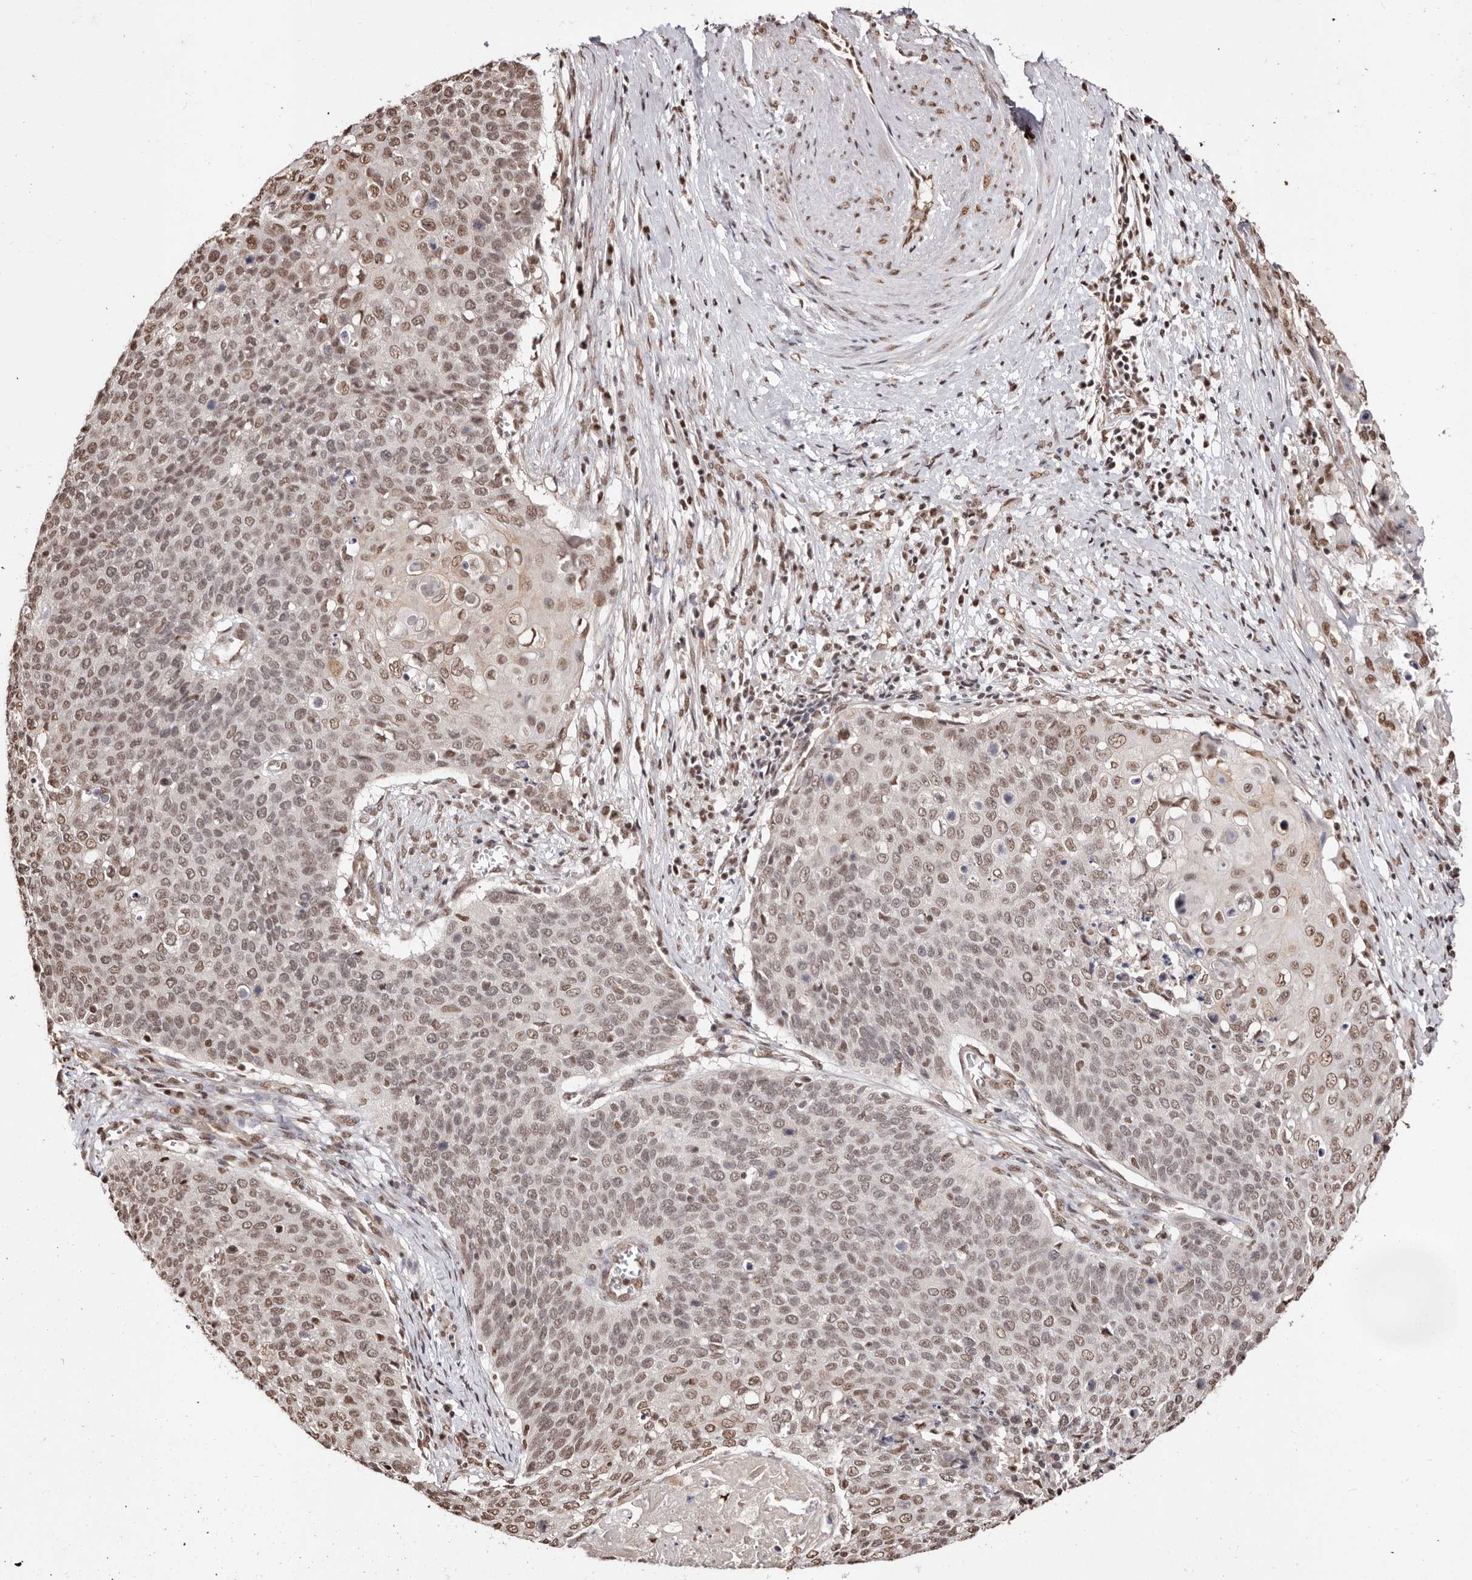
{"staining": {"intensity": "moderate", "quantity": ">75%", "location": "nuclear"}, "tissue": "cervical cancer", "cell_type": "Tumor cells", "image_type": "cancer", "snomed": [{"axis": "morphology", "description": "Squamous cell carcinoma, NOS"}, {"axis": "topography", "description": "Cervix"}], "caption": "A brown stain highlights moderate nuclear positivity of a protein in cervical cancer tumor cells.", "gene": "BICRAL", "patient": {"sex": "female", "age": 39}}